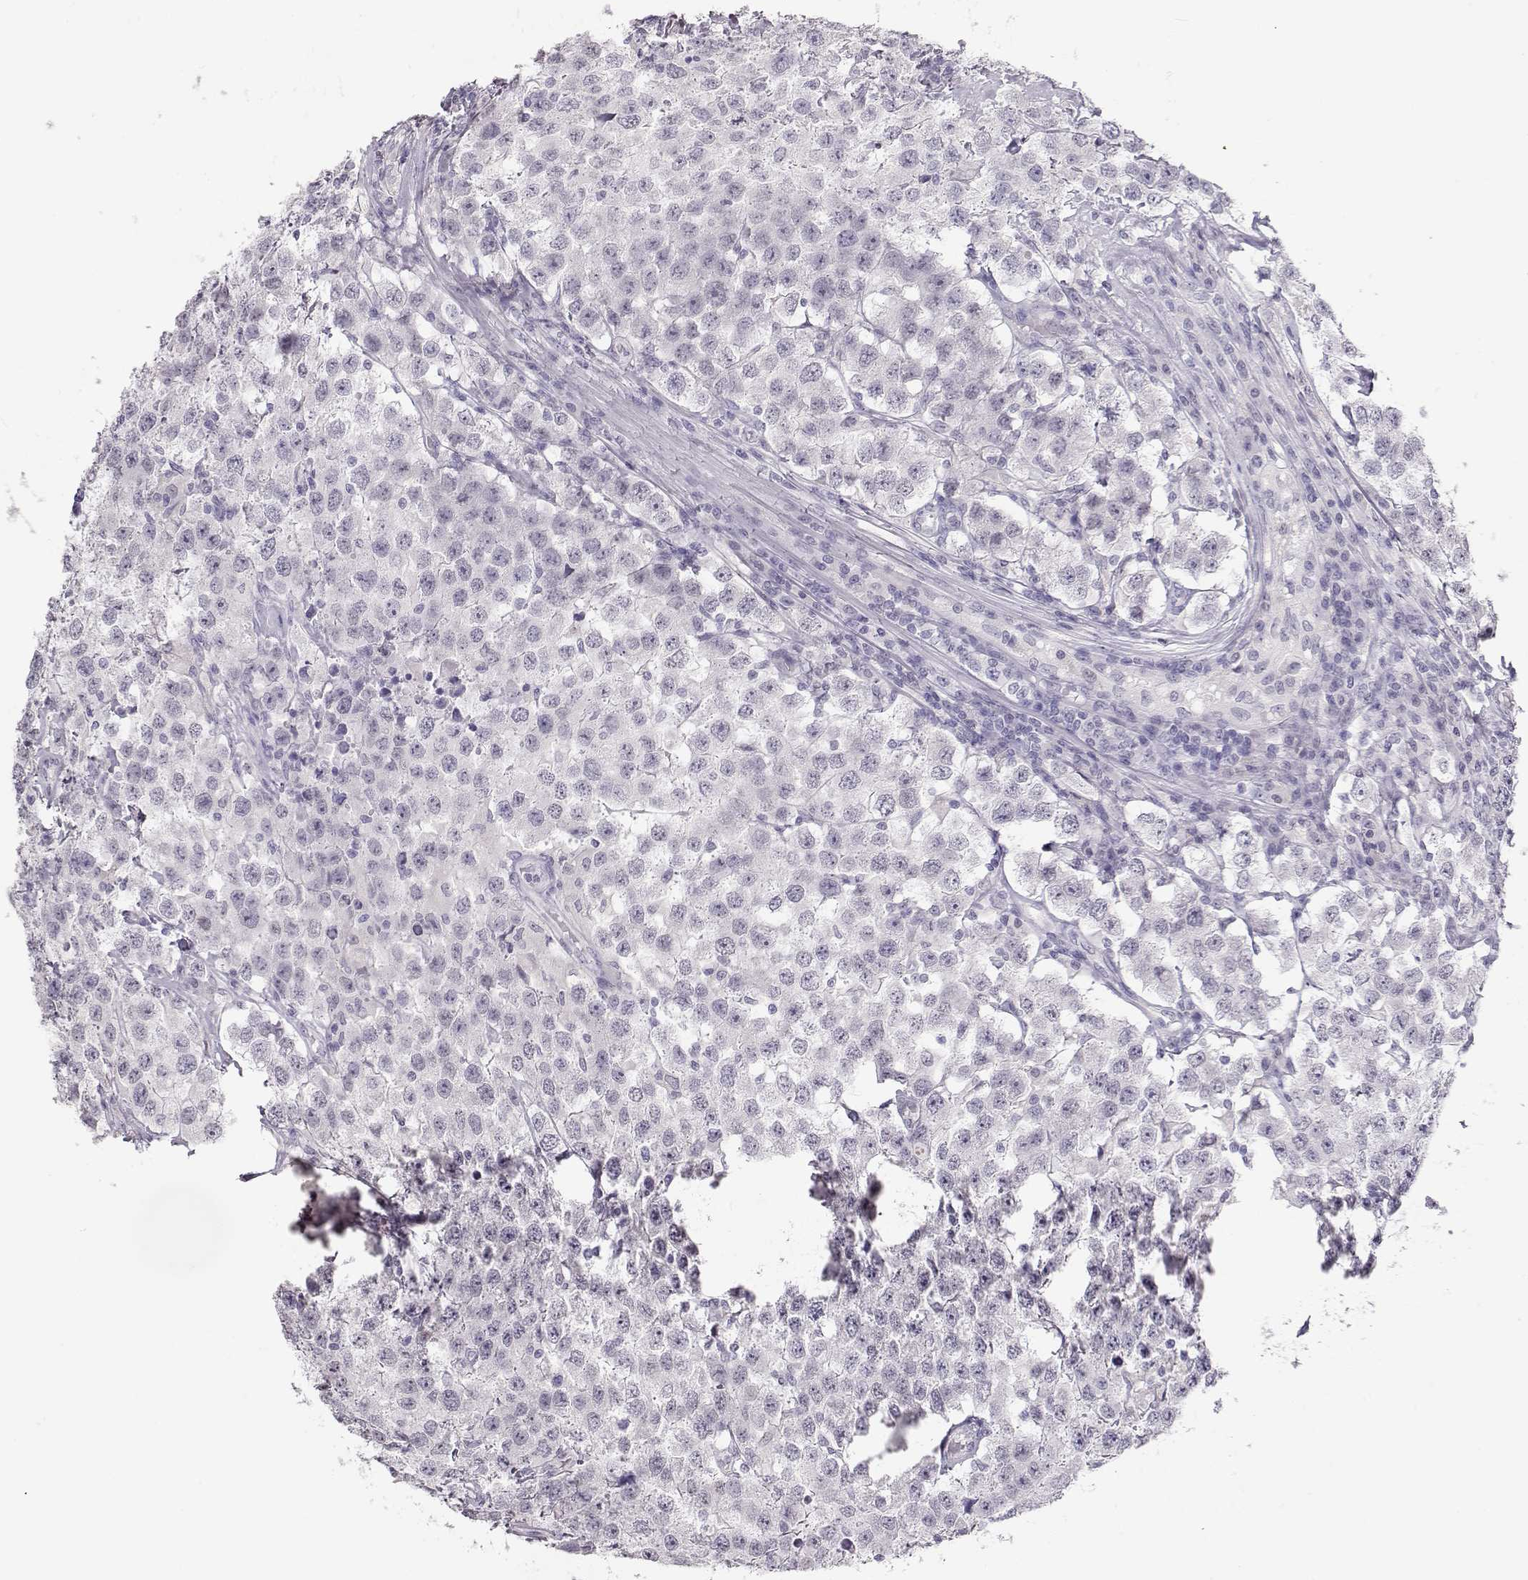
{"staining": {"intensity": "negative", "quantity": "none", "location": "none"}, "tissue": "testis cancer", "cell_type": "Tumor cells", "image_type": "cancer", "snomed": [{"axis": "morphology", "description": "Seminoma, NOS"}, {"axis": "topography", "description": "Testis"}], "caption": "The micrograph exhibits no staining of tumor cells in testis cancer (seminoma). (DAB (3,3'-diaminobenzidine) IHC, high magnification).", "gene": "IMPG1", "patient": {"sex": "male", "age": 52}}